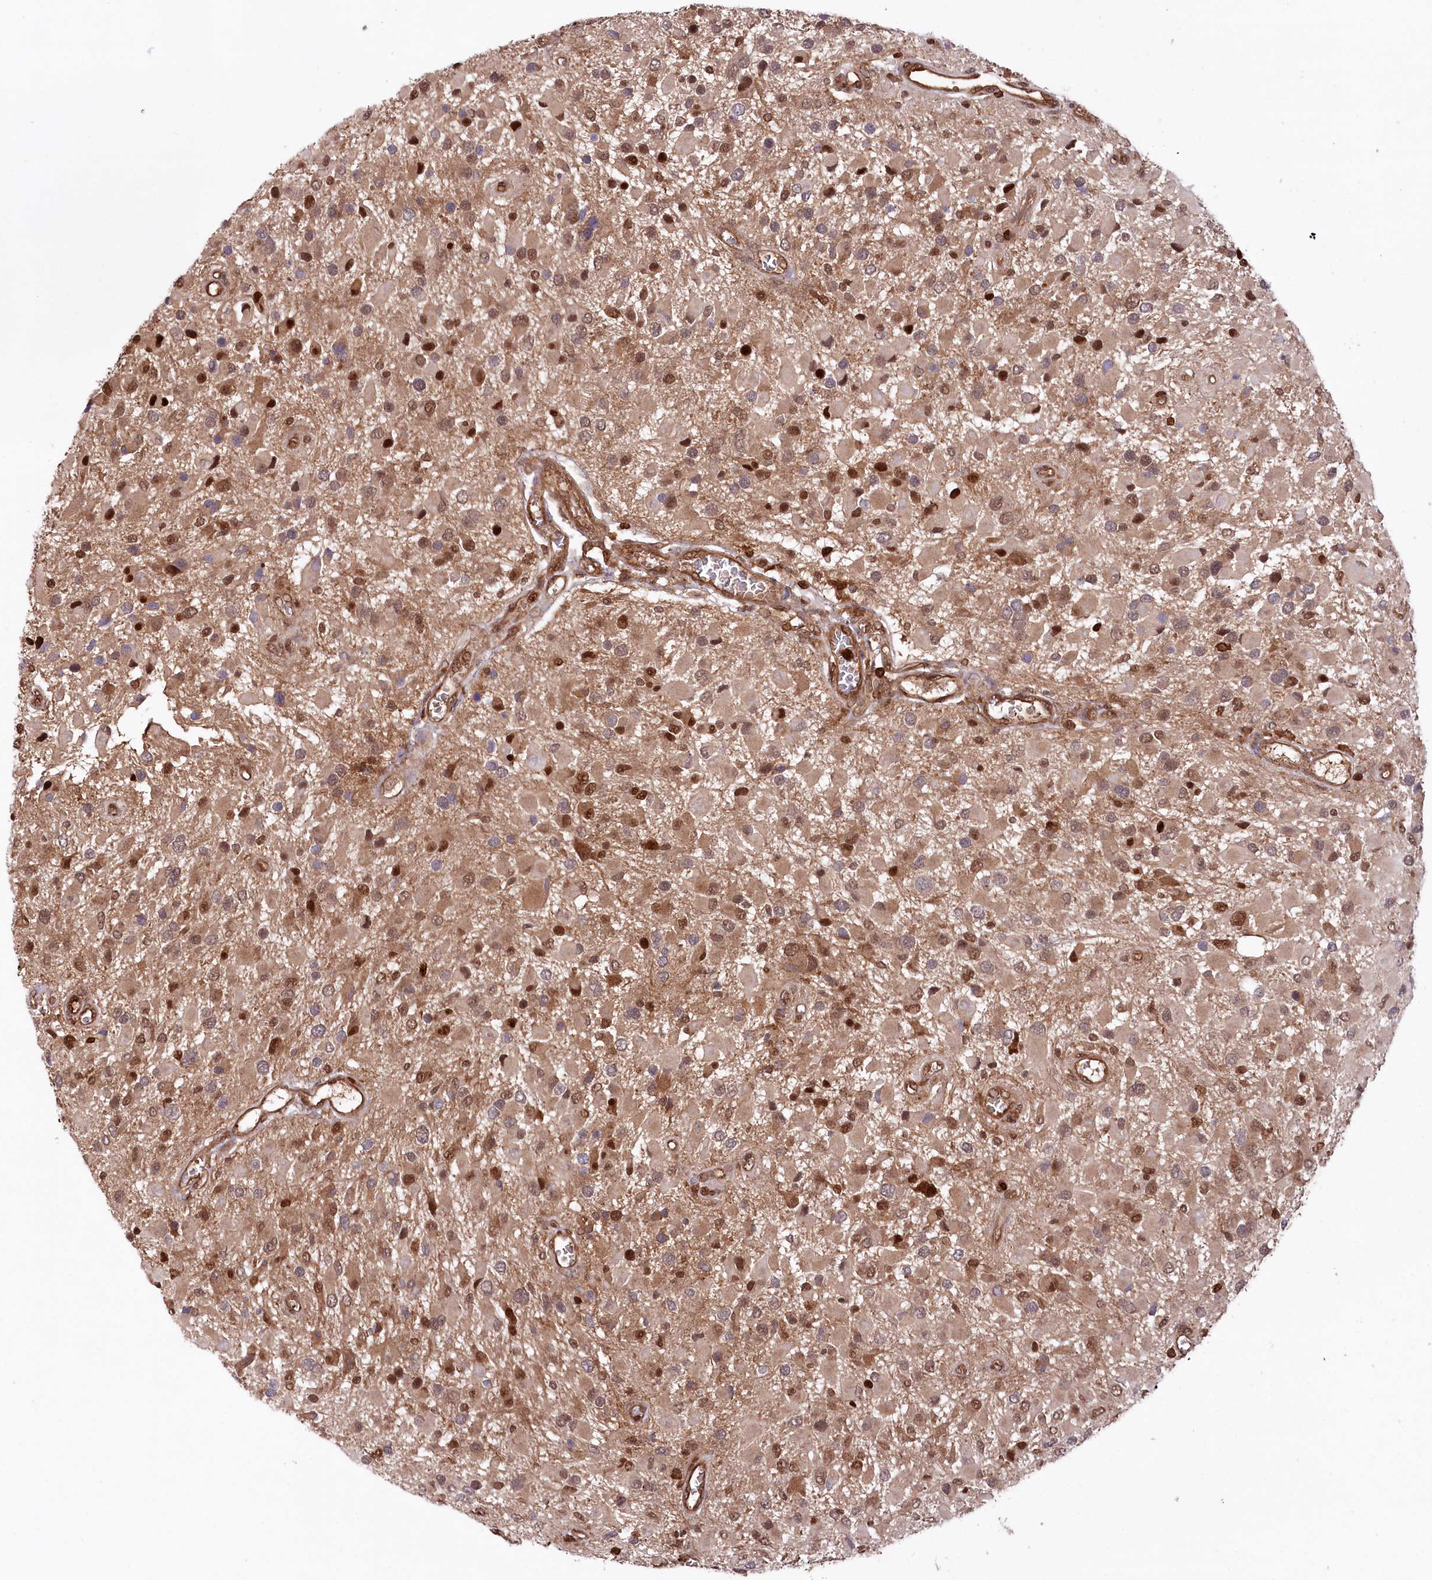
{"staining": {"intensity": "moderate", "quantity": "25%-75%", "location": "cytoplasmic/membranous,nuclear"}, "tissue": "glioma", "cell_type": "Tumor cells", "image_type": "cancer", "snomed": [{"axis": "morphology", "description": "Glioma, malignant, High grade"}, {"axis": "topography", "description": "Brain"}], "caption": "Protein expression analysis of human malignant glioma (high-grade) reveals moderate cytoplasmic/membranous and nuclear positivity in approximately 25%-75% of tumor cells.", "gene": "LSG1", "patient": {"sex": "male", "age": 53}}